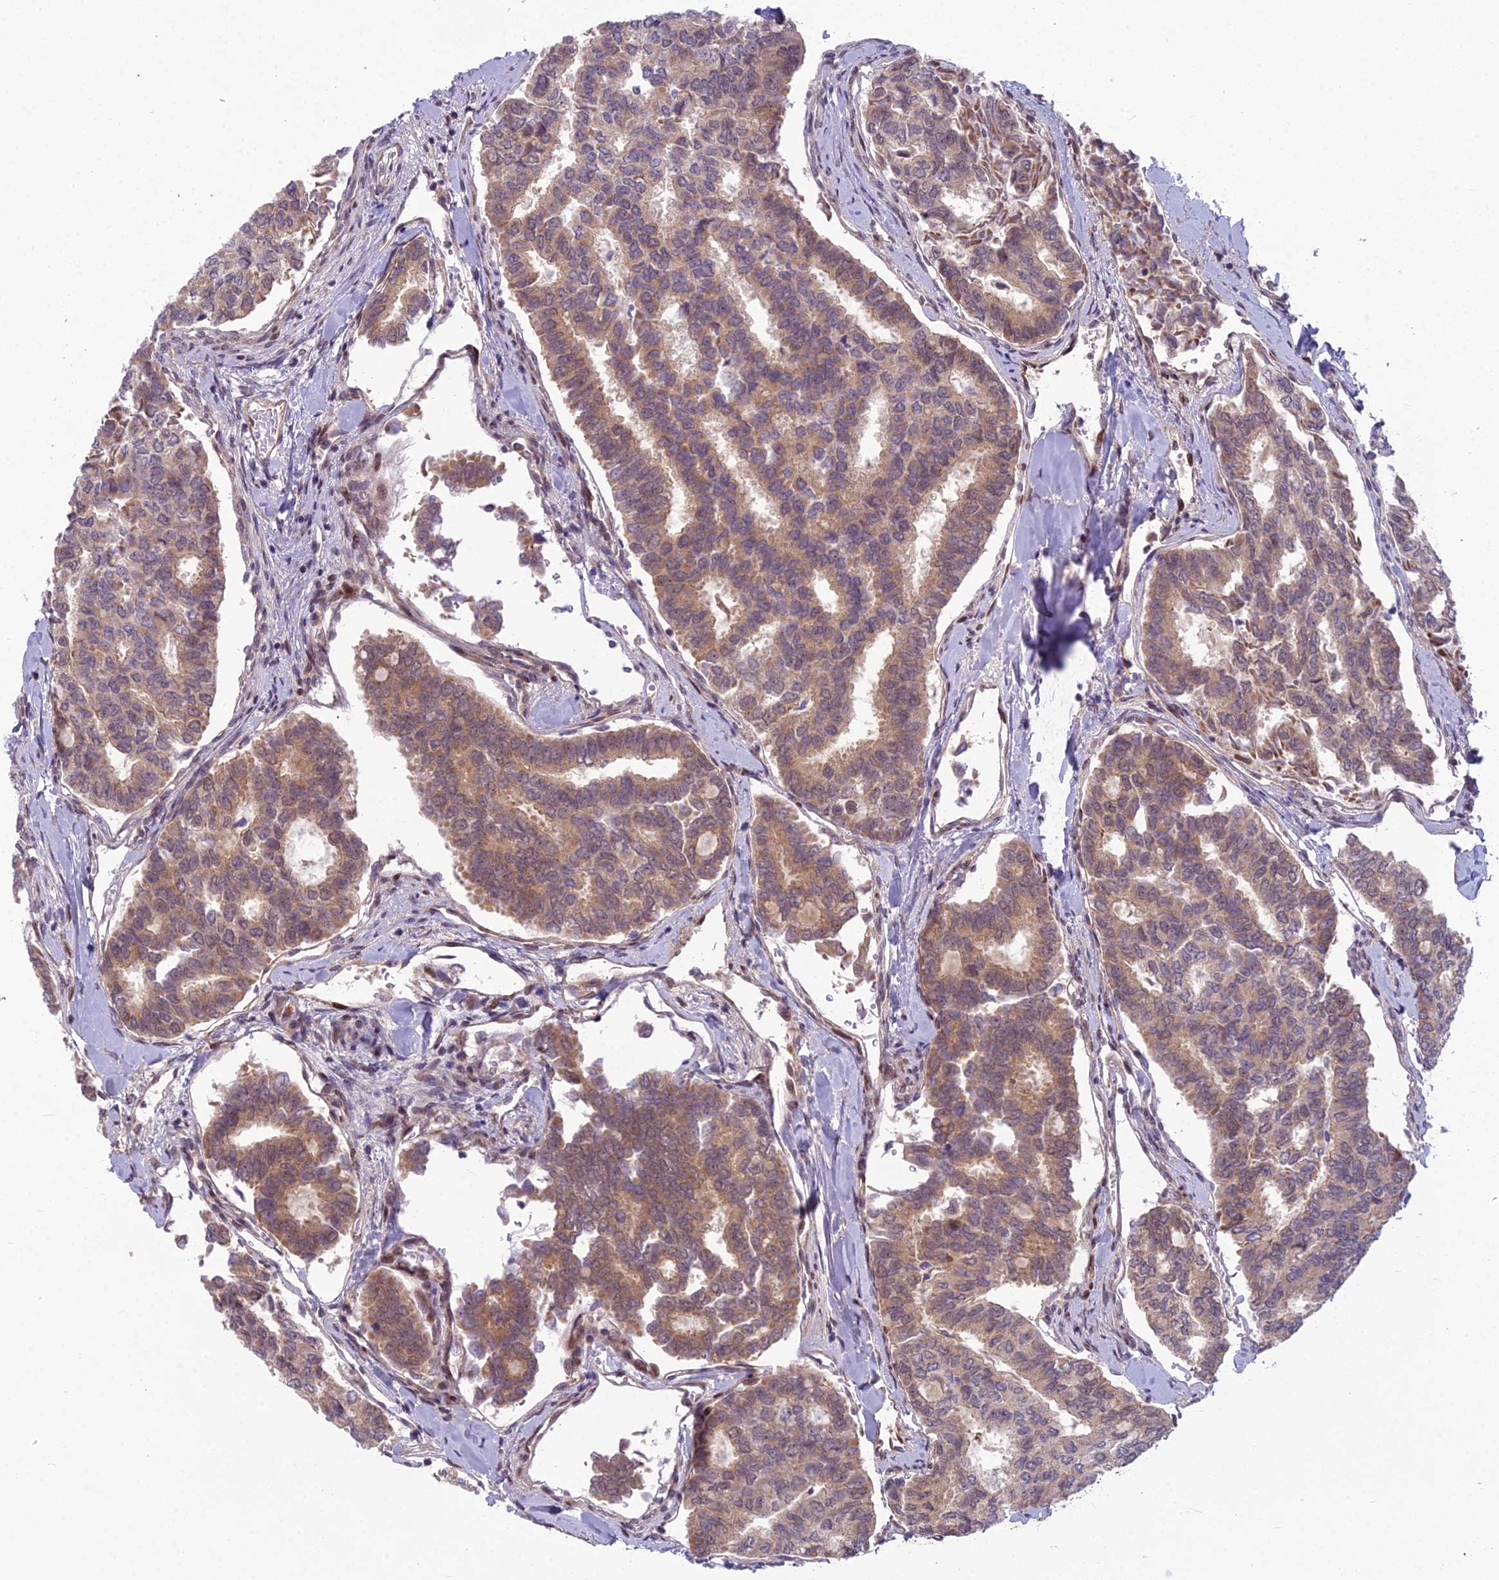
{"staining": {"intensity": "moderate", "quantity": ">75%", "location": "cytoplasmic/membranous"}, "tissue": "thyroid cancer", "cell_type": "Tumor cells", "image_type": "cancer", "snomed": [{"axis": "morphology", "description": "Papillary adenocarcinoma, NOS"}, {"axis": "topography", "description": "Thyroid gland"}], "caption": "Thyroid cancer was stained to show a protein in brown. There is medium levels of moderate cytoplasmic/membranous positivity in about >75% of tumor cells.", "gene": "AP1M1", "patient": {"sex": "female", "age": 35}}